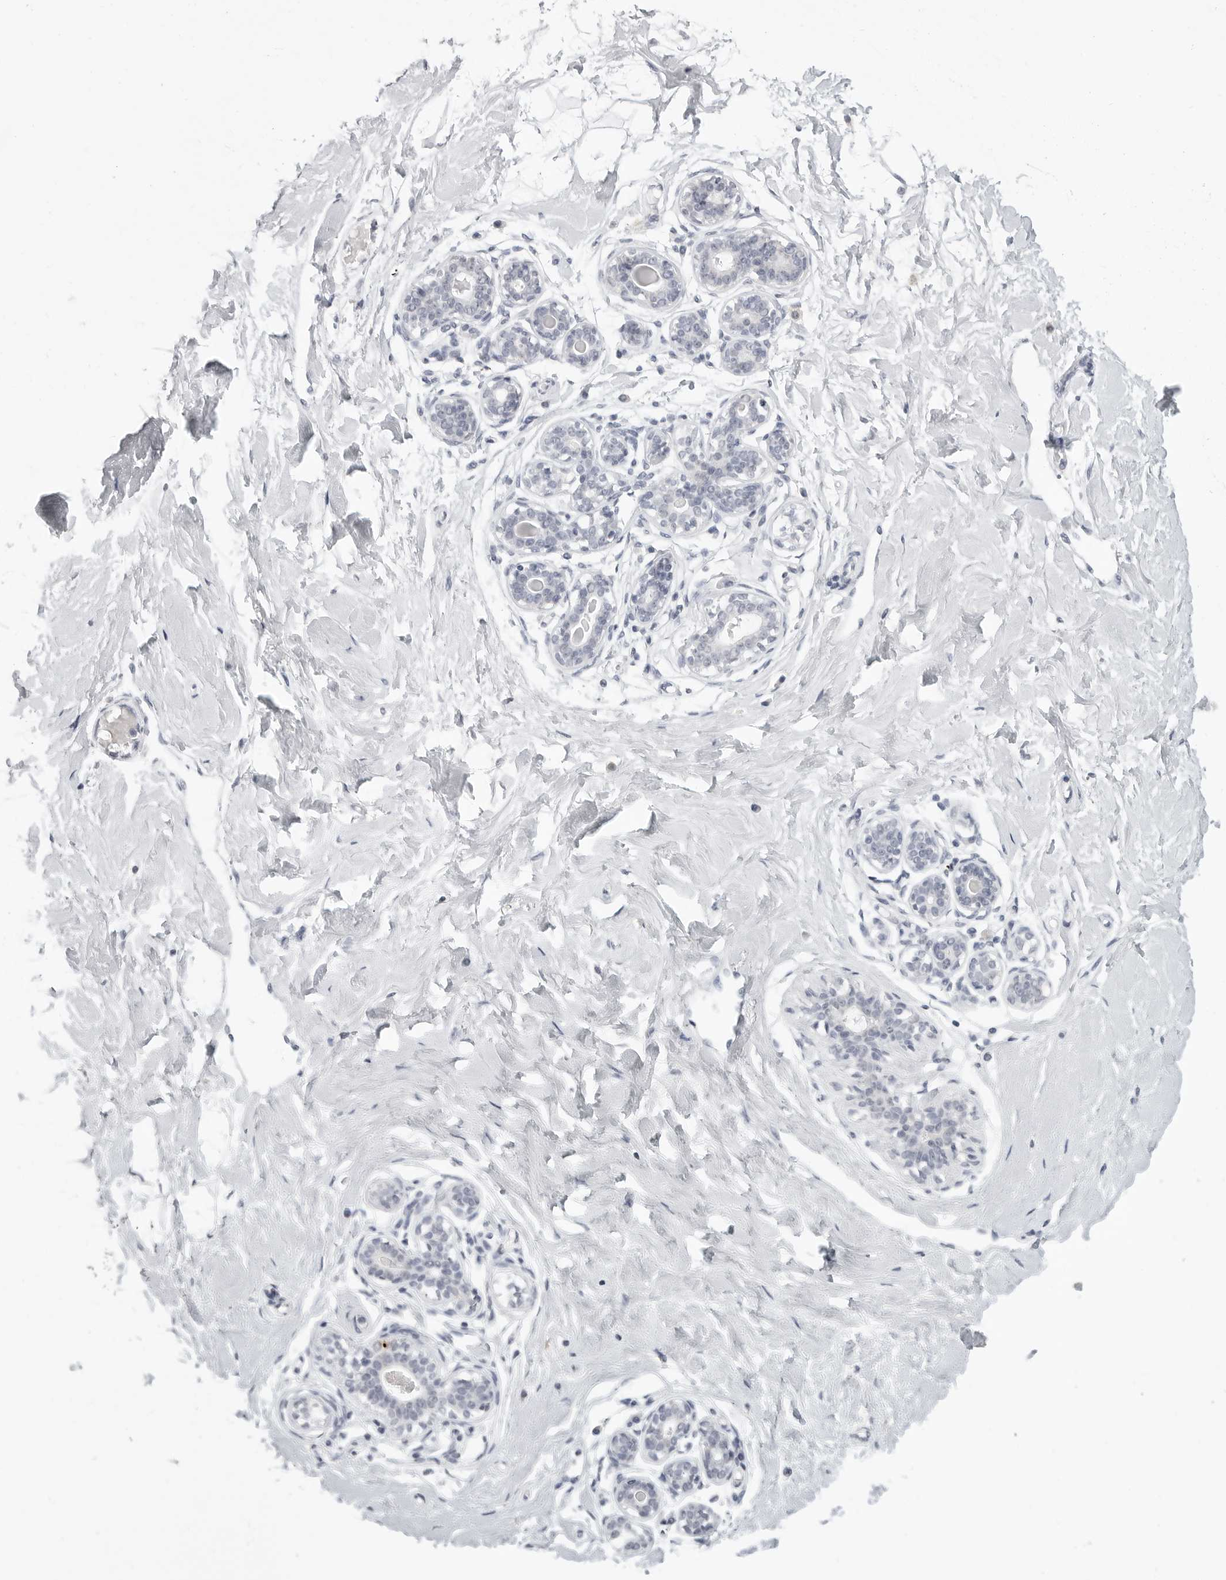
{"staining": {"intensity": "negative", "quantity": "none", "location": "none"}, "tissue": "breast", "cell_type": "Glandular cells", "image_type": "normal", "snomed": [{"axis": "morphology", "description": "Normal tissue, NOS"}, {"axis": "morphology", "description": "Adenoma, NOS"}, {"axis": "topography", "description": "Breast"}], "caption": "High magnification brightfield microscopy of benign breast stained with DAB (brown) and counterstained with hematoxylin (blue): glandular cells show no significant expression. (Brightfield microscopy of DAB immunohistochemistry at high magnification).", "gene": "PRSS1", "patient": {"sex": "female", "age": 23}}